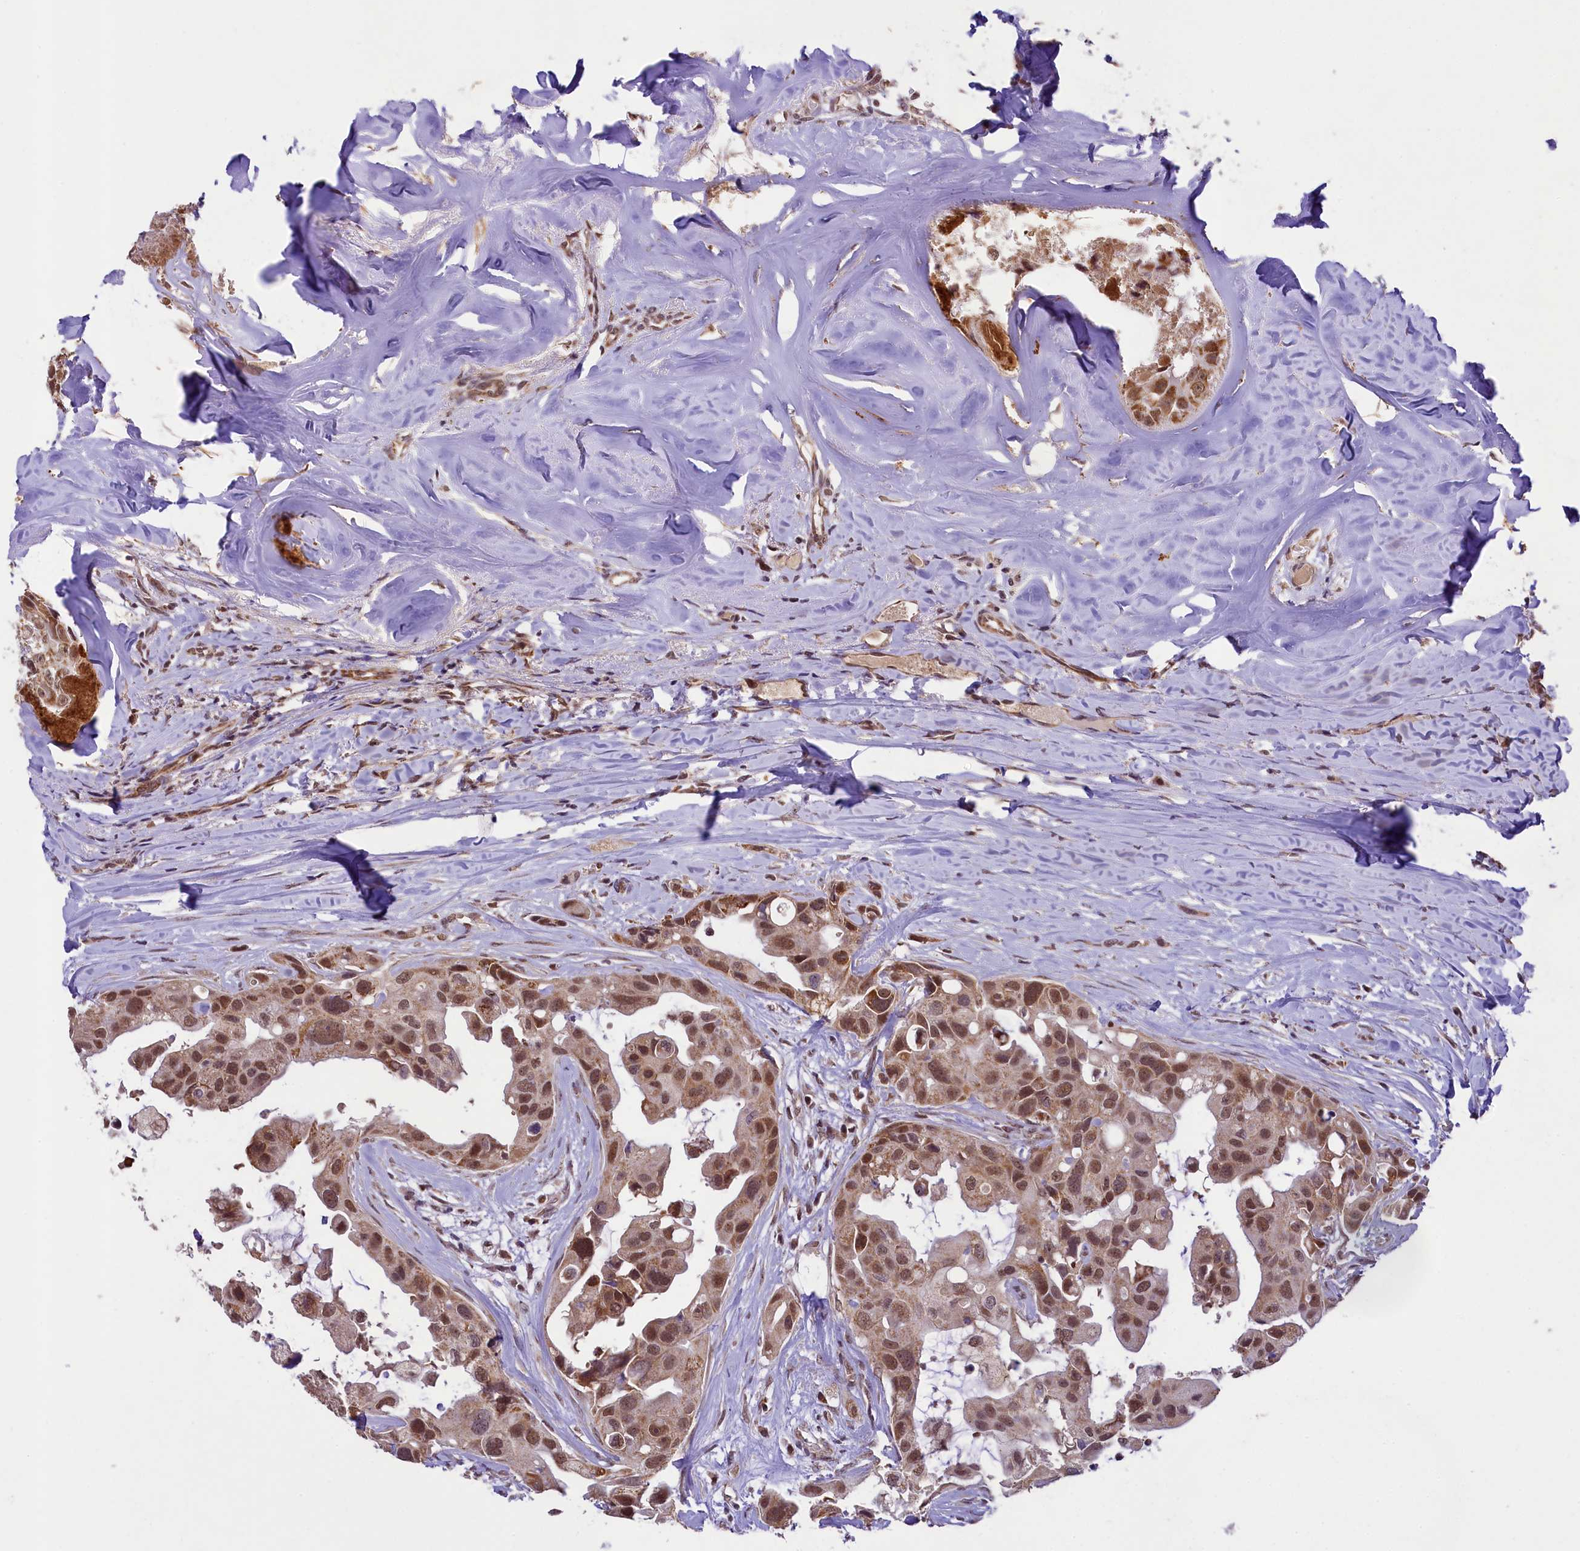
{"staining": {"intensity": "moderate", "quantity": ">75%", "location": "nuclear"}, "tissue": "head and neck cancer", "cell_type": "Tumor cells", "image_type": "cancer", "snomed": [{"axis": "morphology", "description": "Adenocarcinoma, NOS"}, {"axis": "morphology", "description": "Adenocarcinoma, metastatic, NOS"}, {"axis": "topography", "description": "Head-Neck"}], "caption": "This photomicrograph exhibits immunohistochemistry (IHC) staining of human head and neck adenocarcinoma, with medium moderate nuclear staining in approximately >75% of tumor cells.", "gene": "PAF1", "patient": {"sex": "male", "age": 75}}